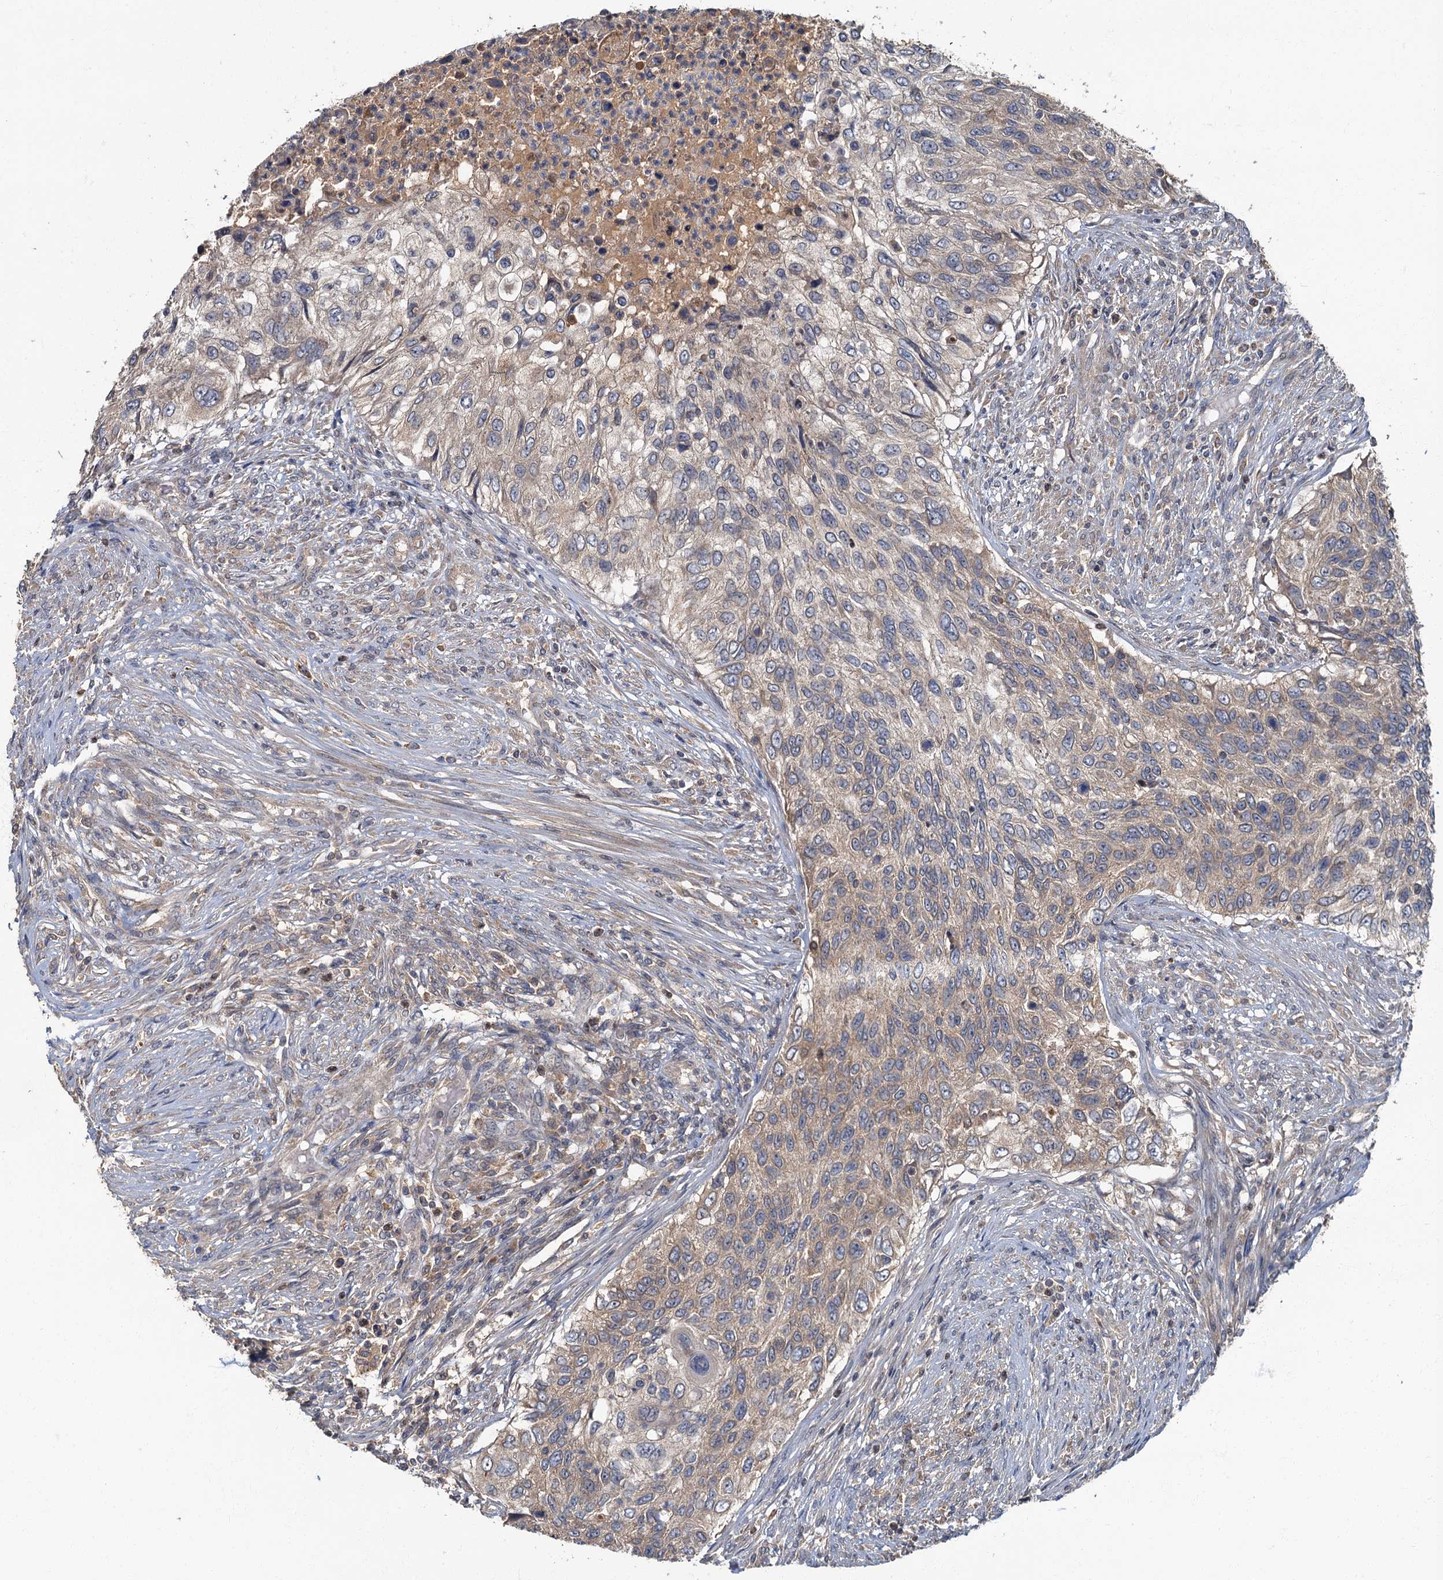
{"staining": {"intensity": "weak", "quantity": "25%-75%", "location": "cytoplasmic/membranous"}, "tissue": "urothelial cancer", "cell_type": "Tumor cells", "image_type": "cancer", "snomed": [{"axis": "morphology", "description": "Urothelial carcinoma, High grade"}, {"axis": "topography", "description": "Urinary bladder"}], "caption": "Immunohistochemistry (DAB) staining of high-grade urothelial carcinoma shows weak cytoplasmic/membranous protein expression in approximately 25%-75% of tumor cells. (IHC, brightfield microscopy, high magnification).", "gene": "WDCP", "patient": {"sex": "female", "age": 60}}